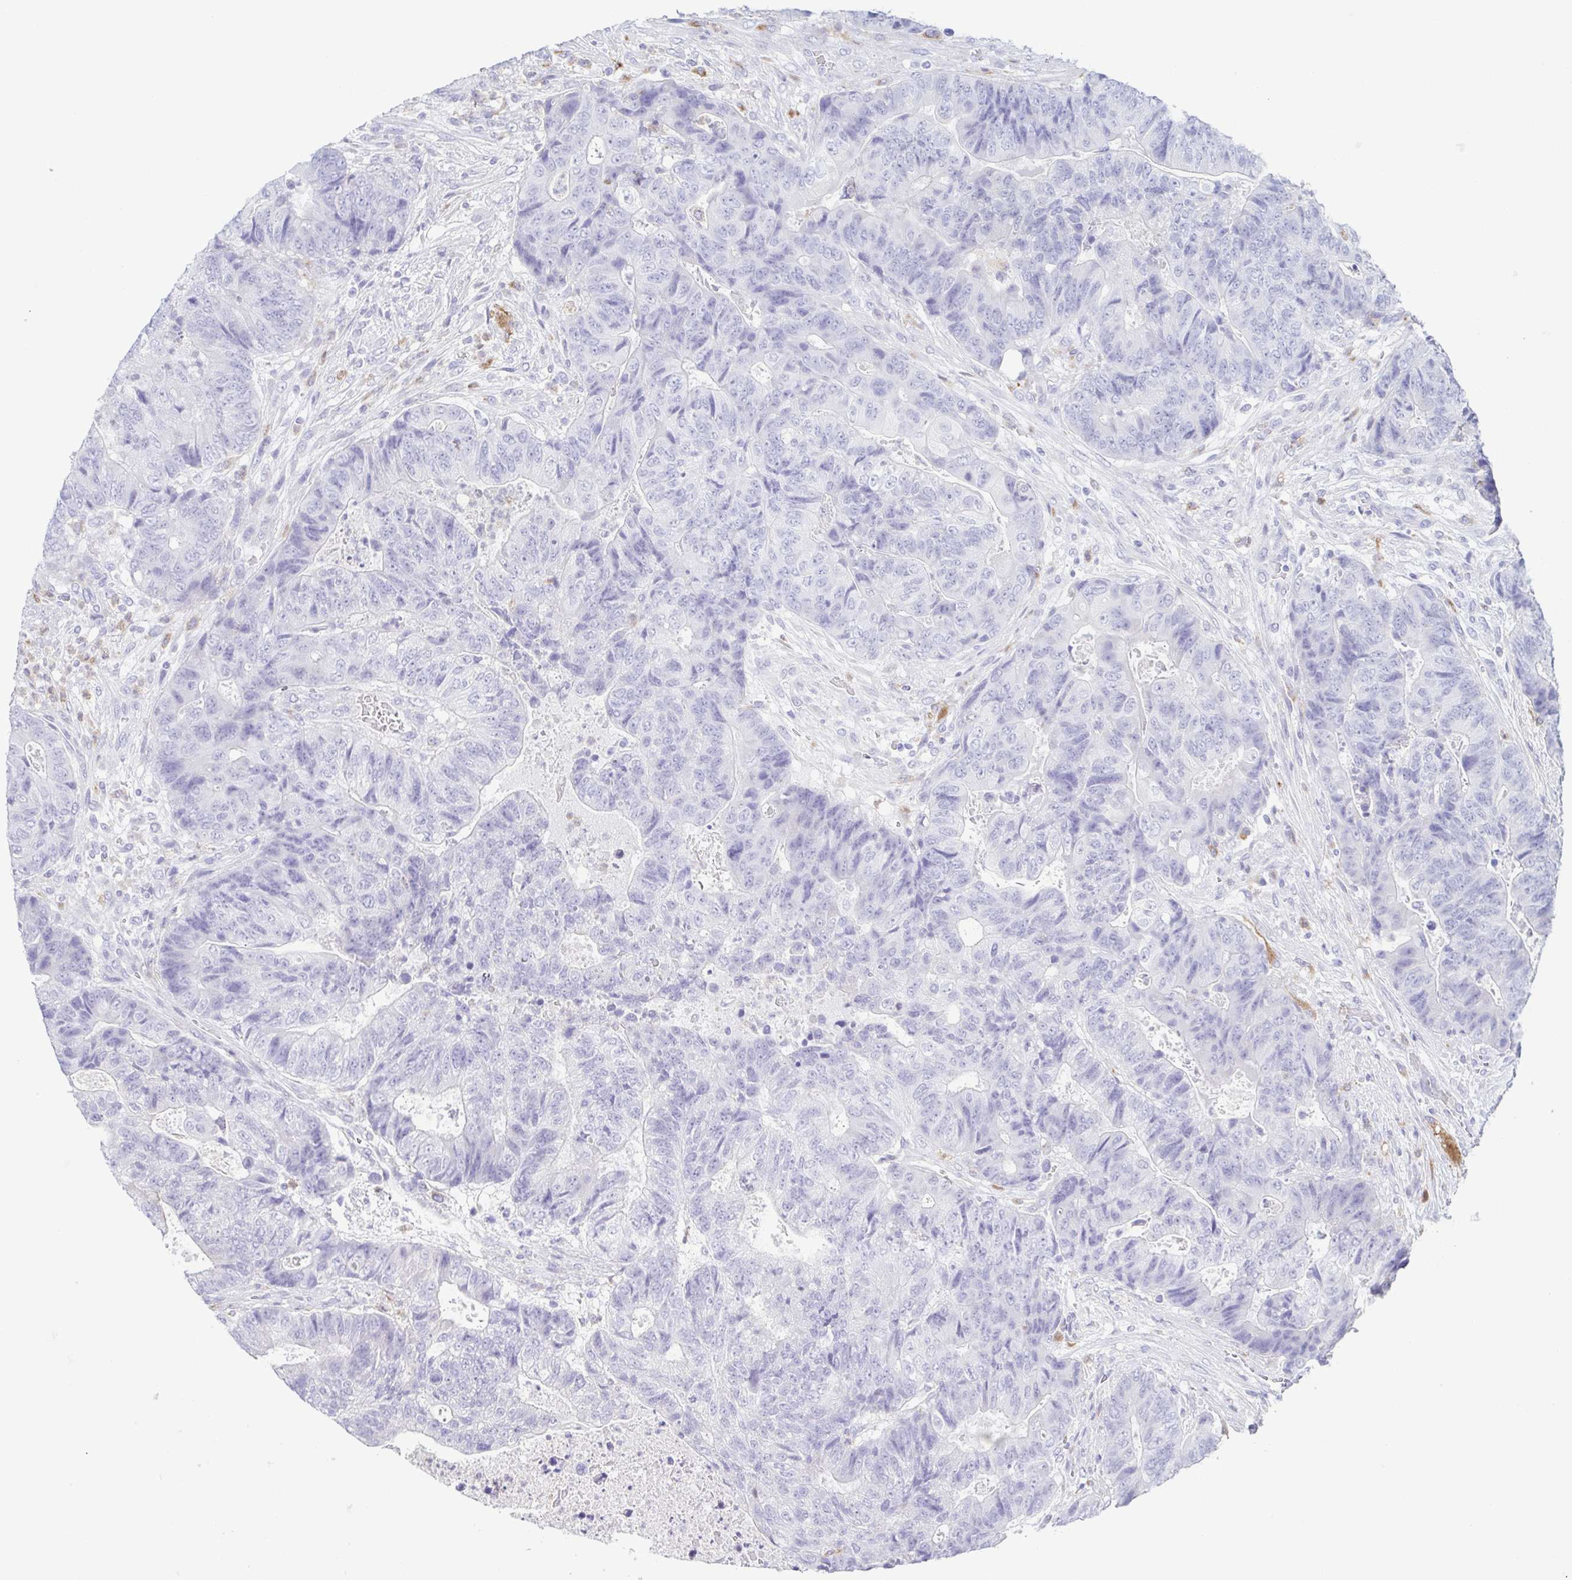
{"staining": {"intensity": "negative", "quantity": "none", "location": "none"}, "tissue": "colorectal cancer", "cell_type": "Tumor cells", "image_type": "cancer", "snomed": [{"axis": "morphology", "description": "Normal tissue, NOS"}, {"axis": "morphology", "description": "Adenocarcinoma, NOS"}, {"axis": "topography", "description": "Colon"}], "caption": "Human colorectal cancer (adenocarcinoma) stained for a protein using IHC shows no staining in tumor cells.", "gene": "ATP6V1G2", "patient": {"sex": "female", "age": 48}}